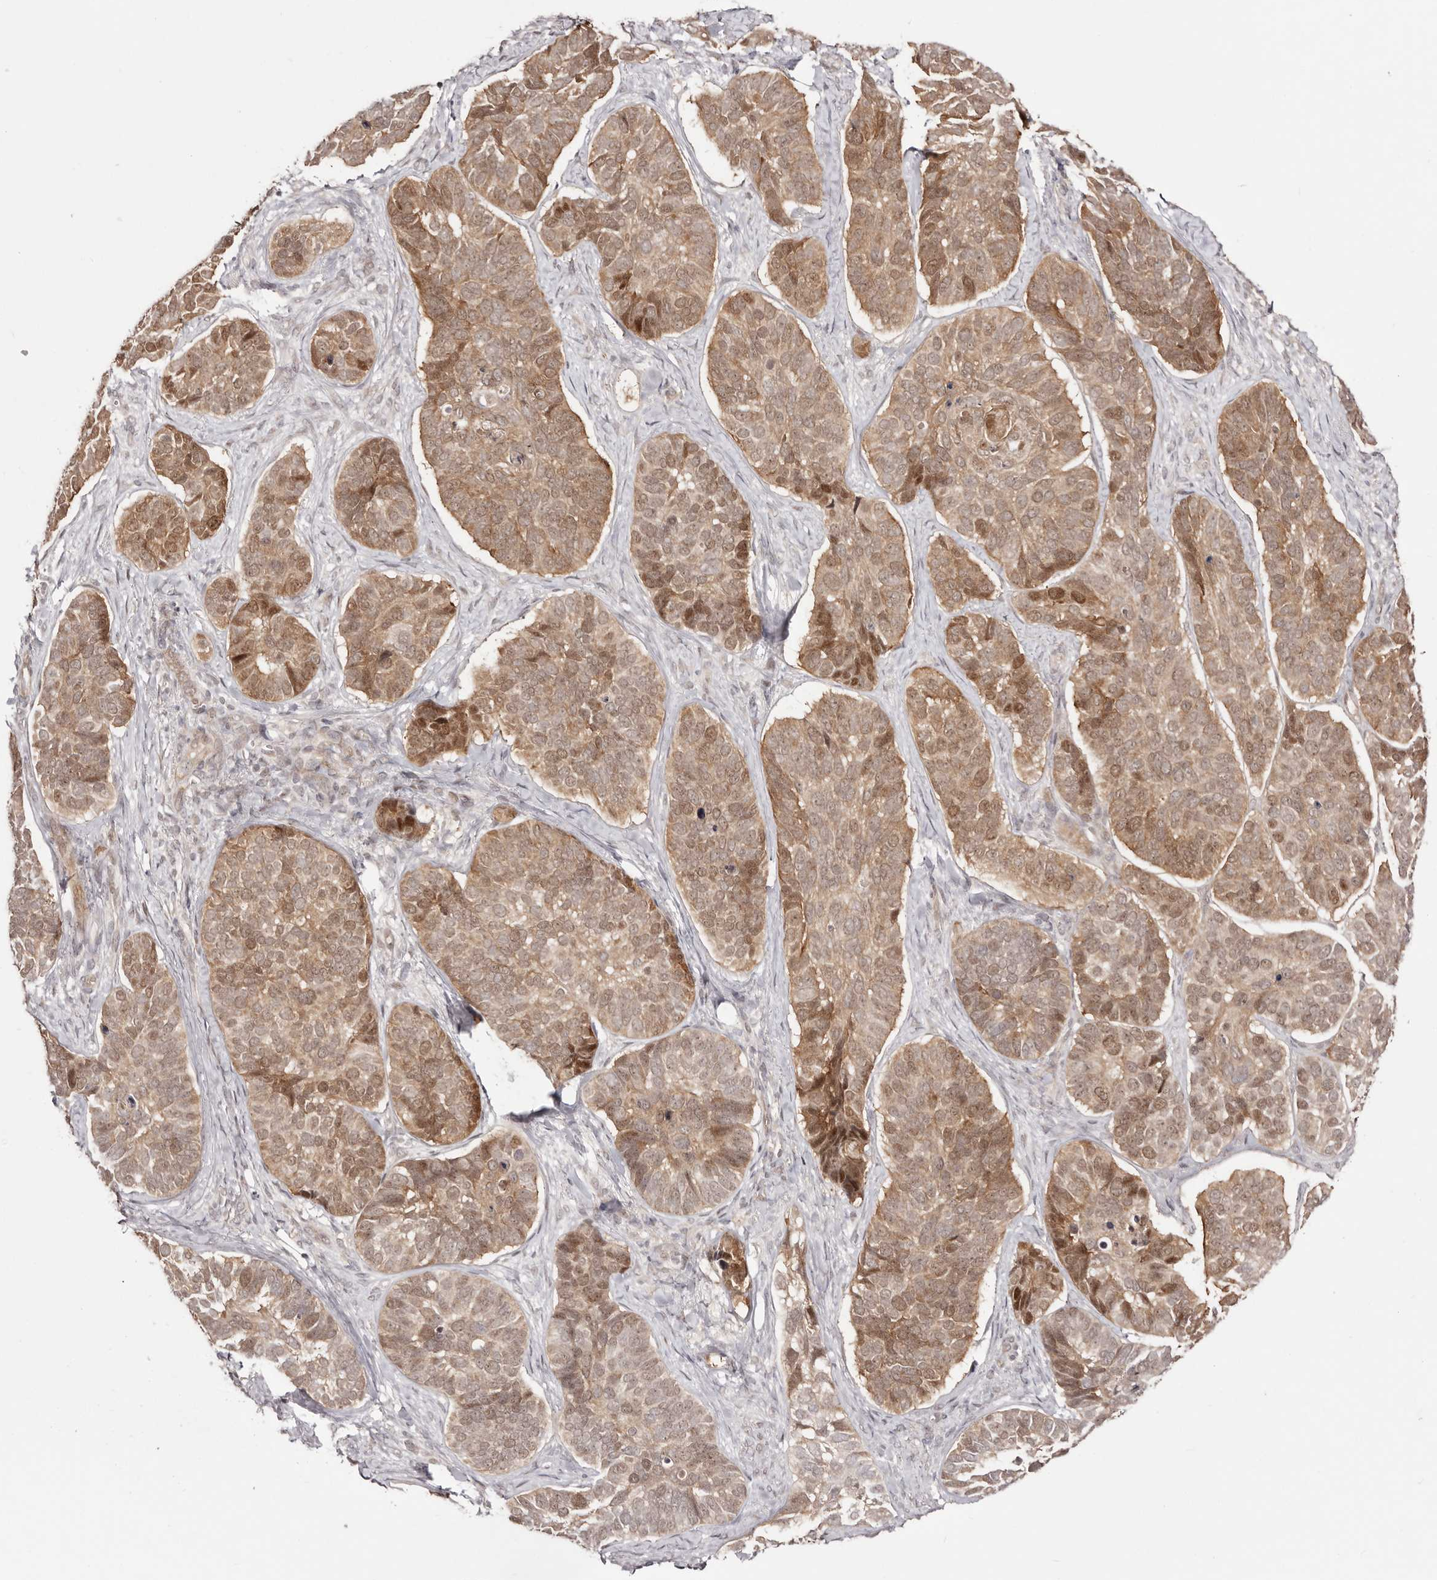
{"staining": {"intensity": "moderate", "quantity": ">75%", "location": "cytoplasmic/membranous,nuclear"}, "tissue": "skin cancer", "cell_type": "Tumor cells", "image_type": "cancer", "snomed": [{"axis": "morphology", "description": "Basal cell carcinoma"}, {"axis": "topography", "description": "Skin"}], "caption": "DAB immunohistochemical staining of human skin cancer (basal cell carcinoma) shows moderate cytoplasmic/membranous and nuclear protein positivity in about >75% of tumor cells.", "gene": "EGR3", "patient": {"sex": "male", "age": 62}}